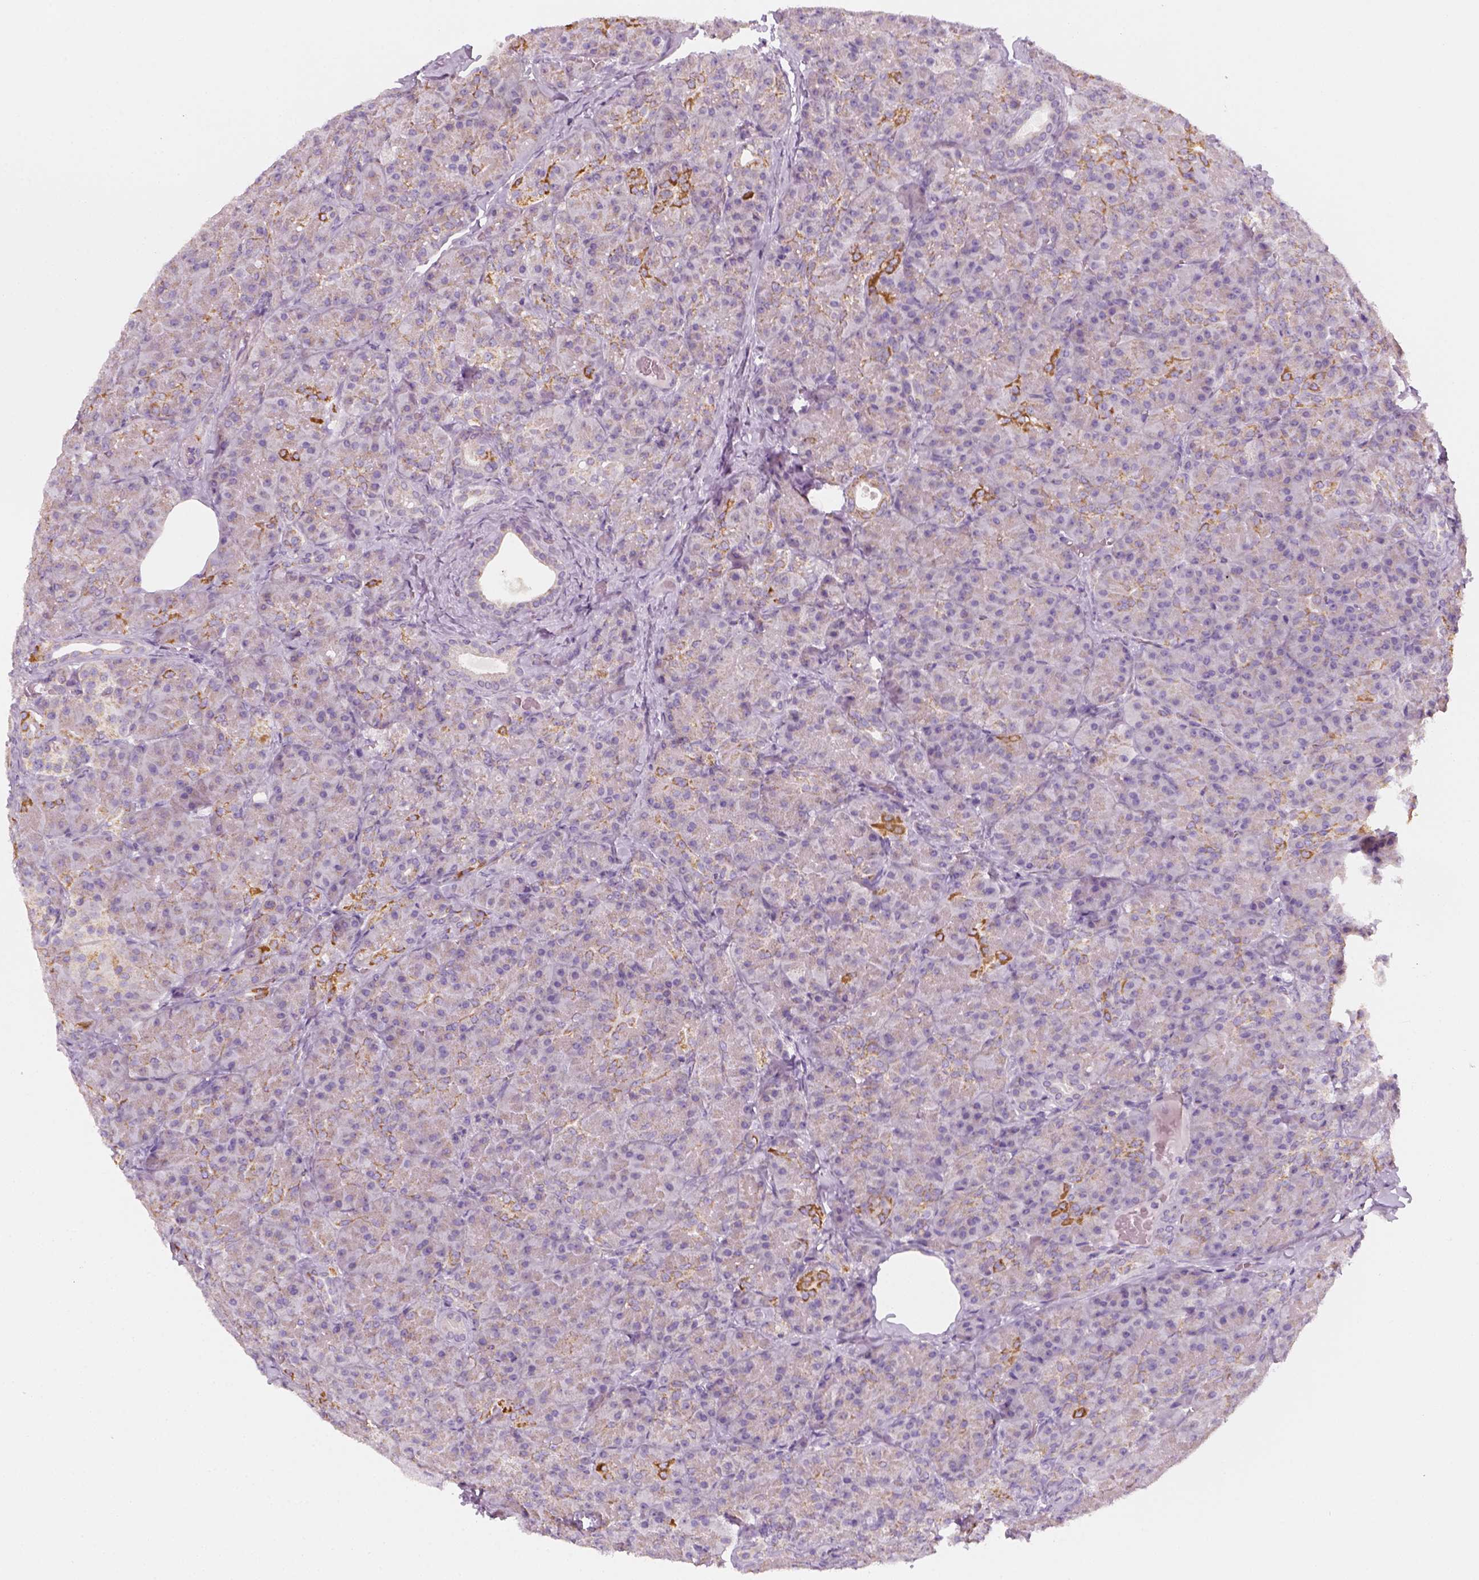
{"staining": {"intensity": "negative", "quantity": "none", "location": "none"}, "tissue": "pancreas", "cell_type": "Exocrine glandular cells", "image_type": "normal", "snomed": [{"axis": "morphology", "description": "Normal tissue, NOS"}, {"axis": "topography", "description": "Pancreas"}], "caption": "An immunohistochemistry (IHC) histopathology image of unremarkable pancreas is shown. There is no staining in exocrine glandular cells of pancreas. (DAB immunohistochemistry, high magnification).", "gene": "AWAT2", "patient": {"sex": "male", "age": 57}}